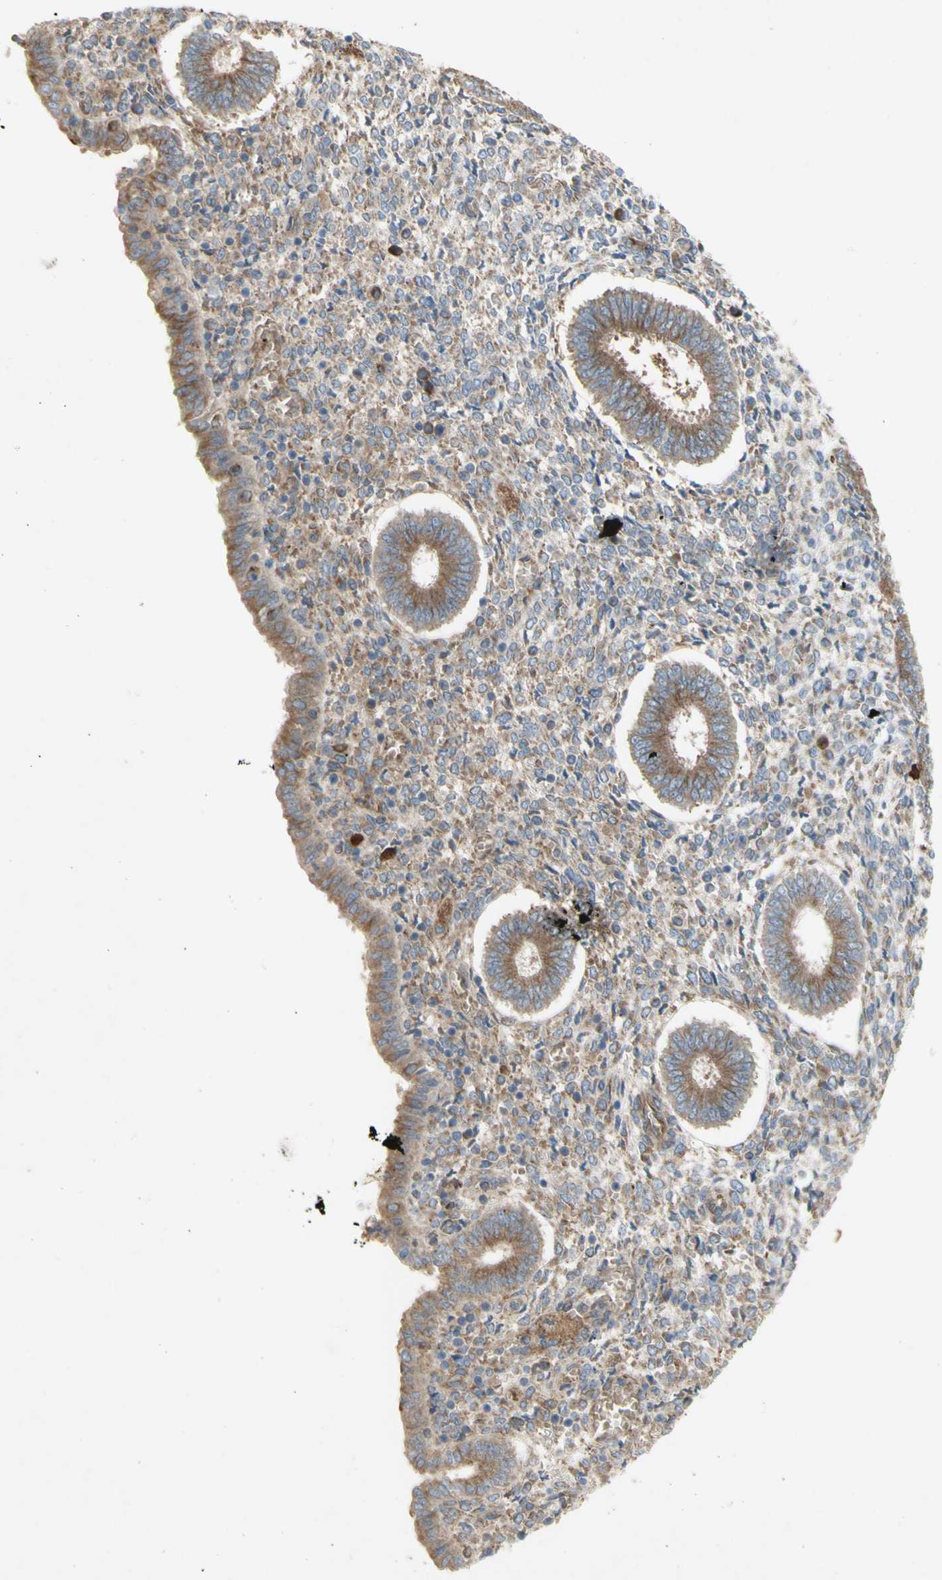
{"staining": {"intensity": "moderate", "quantity": "25%-75%", "location": "cytoplasmic/membranous"}, "tissue": "endometrium", "cell_type": "Cells in endometrial stroma", "image_type": "normal", "snomed": [{"axis": "morphology", "description": "Normal tissue, NOS"}, {"axis": "topography", "description": "Endometrium"}], "caption": "Protein staining displays moderate cytoplasmic/membranous expression in about 25%-75% of cells in endometrial stroma in benign endometrium. (Brightfield microscopy of DAB IHC at high magnification).", "gene": "KLC1", "patient": {"sex": "female", "age": 35}}